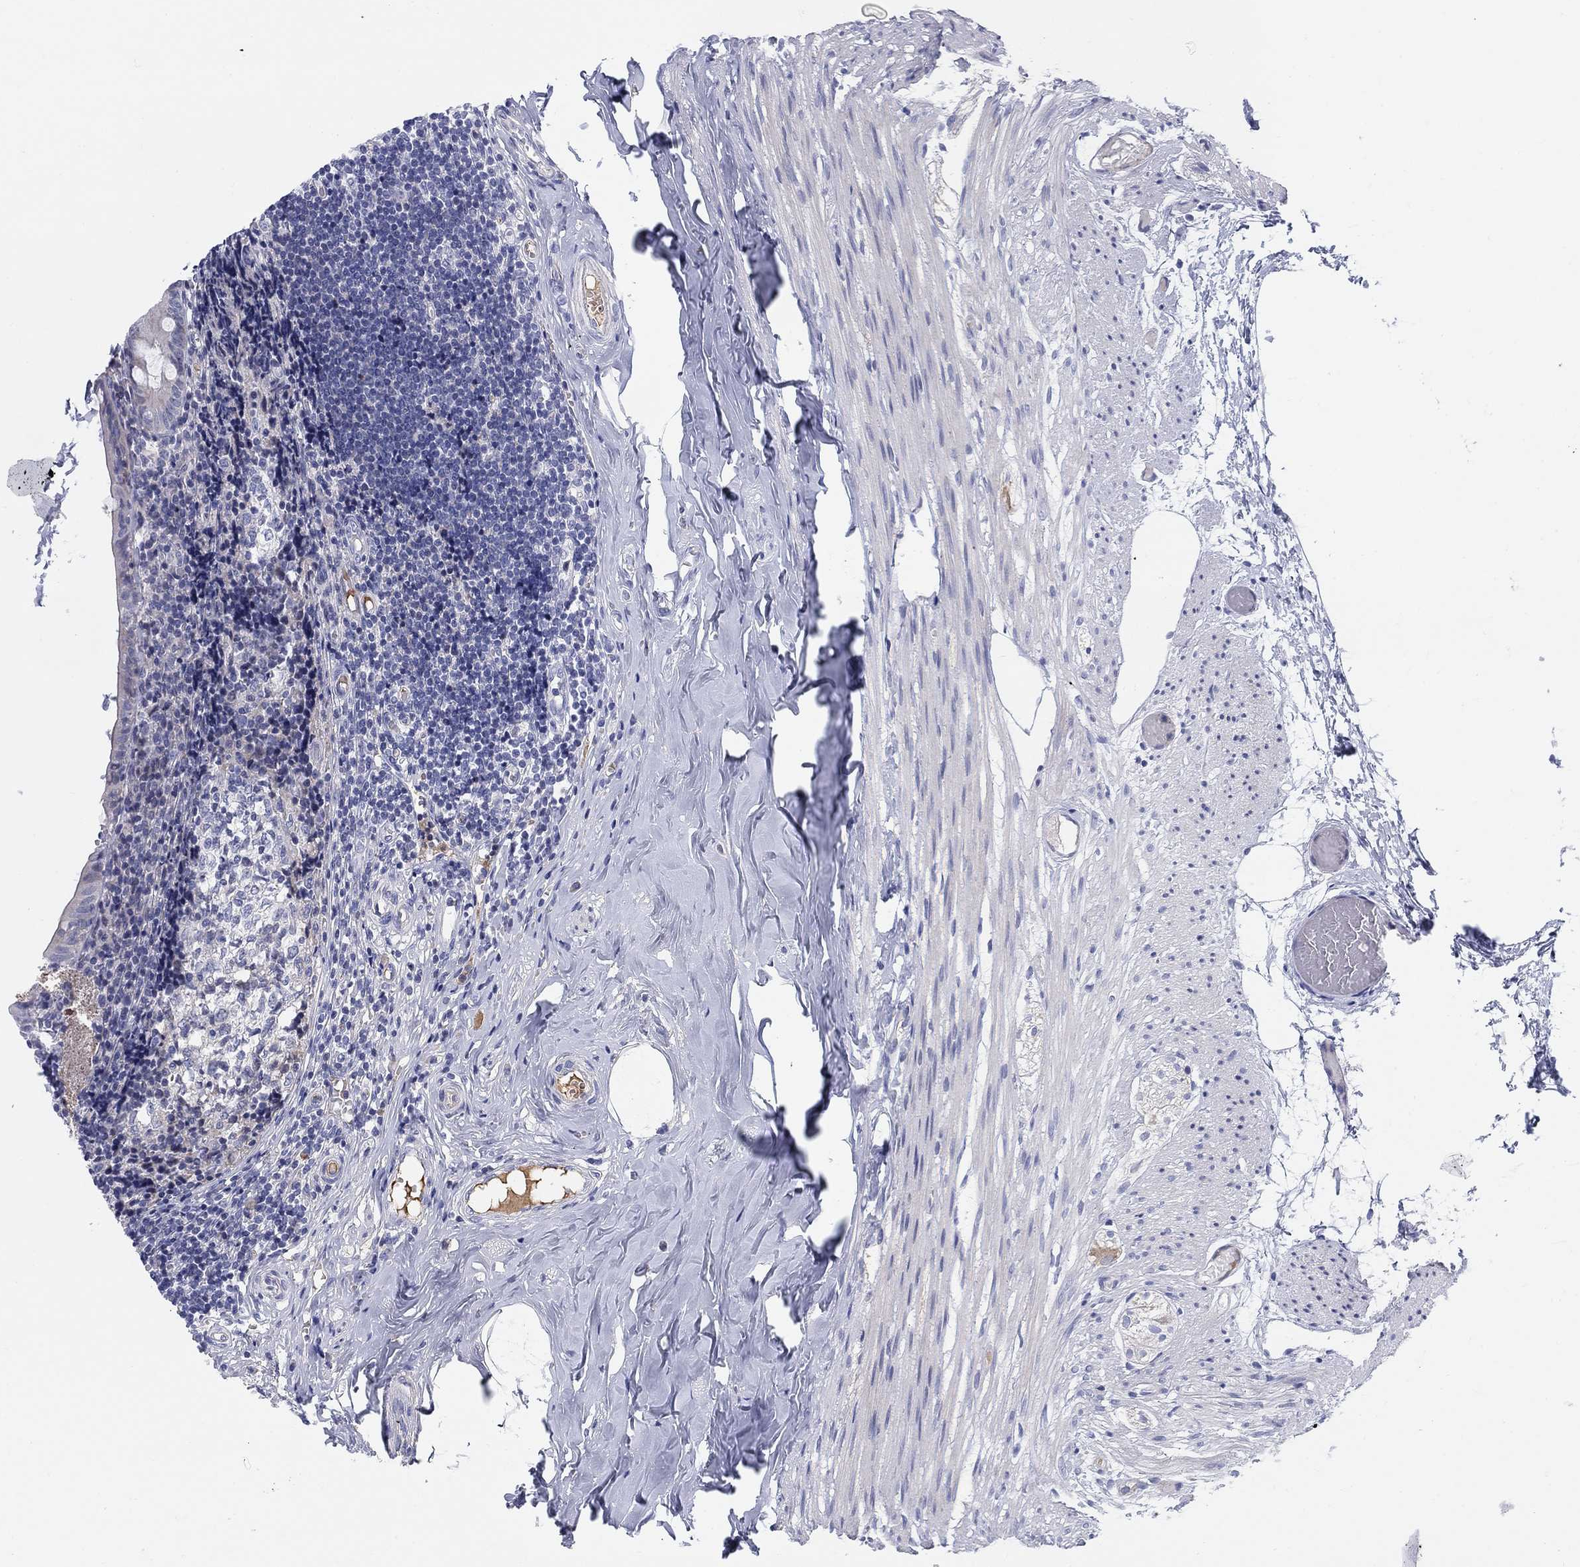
{"staining": {"intensity": "negative", "quantity": "none", "location": "none"}, "tissue": "appendix", "cell_type": "Glandular cells", "image_type": "normal", "snomed": [{"axis": "morphology", "description": "Normal tissue, NOS"}, {"axis": "topography", "description": "Appendix"}], "caption": "Photomicrograph shows no significant protein expression in glandular cells of unremarkable appendix.", "gene": "HEATR4", "patient": {"sex": "female", "age": 23}}